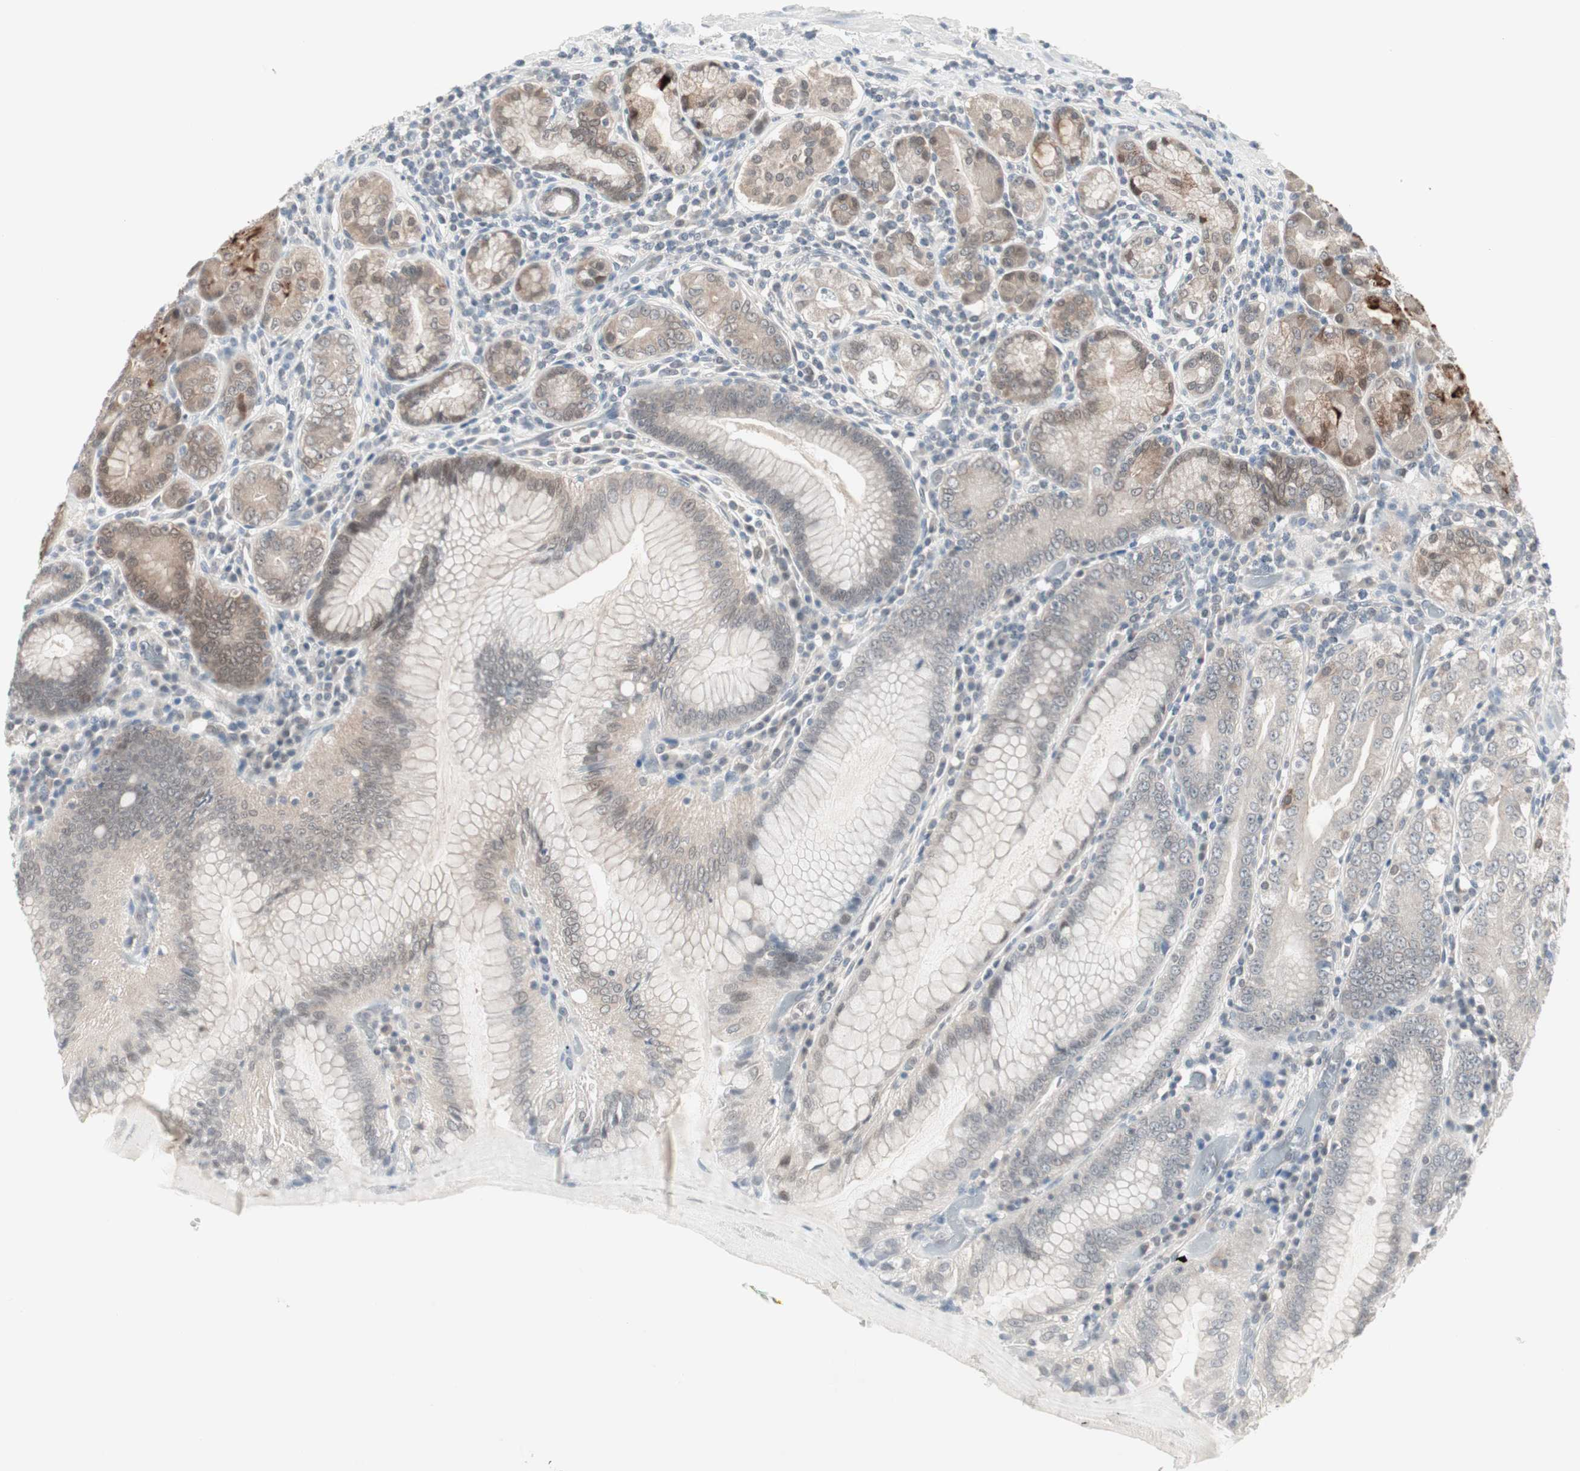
{"staining": {"intensity": "strong", "quantity": "25%-75%", "location": "cytoplasmic/membranous"}, "tissue": "stomach", "cell_type": "Glandular cells", "image_type": "normal", "snomed": [{"axis": "morphology", "description": "Normal tissue, NOS"}, {"axis": "topography", "description": "Stomach, lower"}], "caption": "The image shows immunohistochemical staining of benign stomach. There is strong cytoplasmic/membranous positivity is seen in approximately 25%-75% of glandular cells.", "gene": "PTPA", "patient": {"sex": "female", "age": 76}}